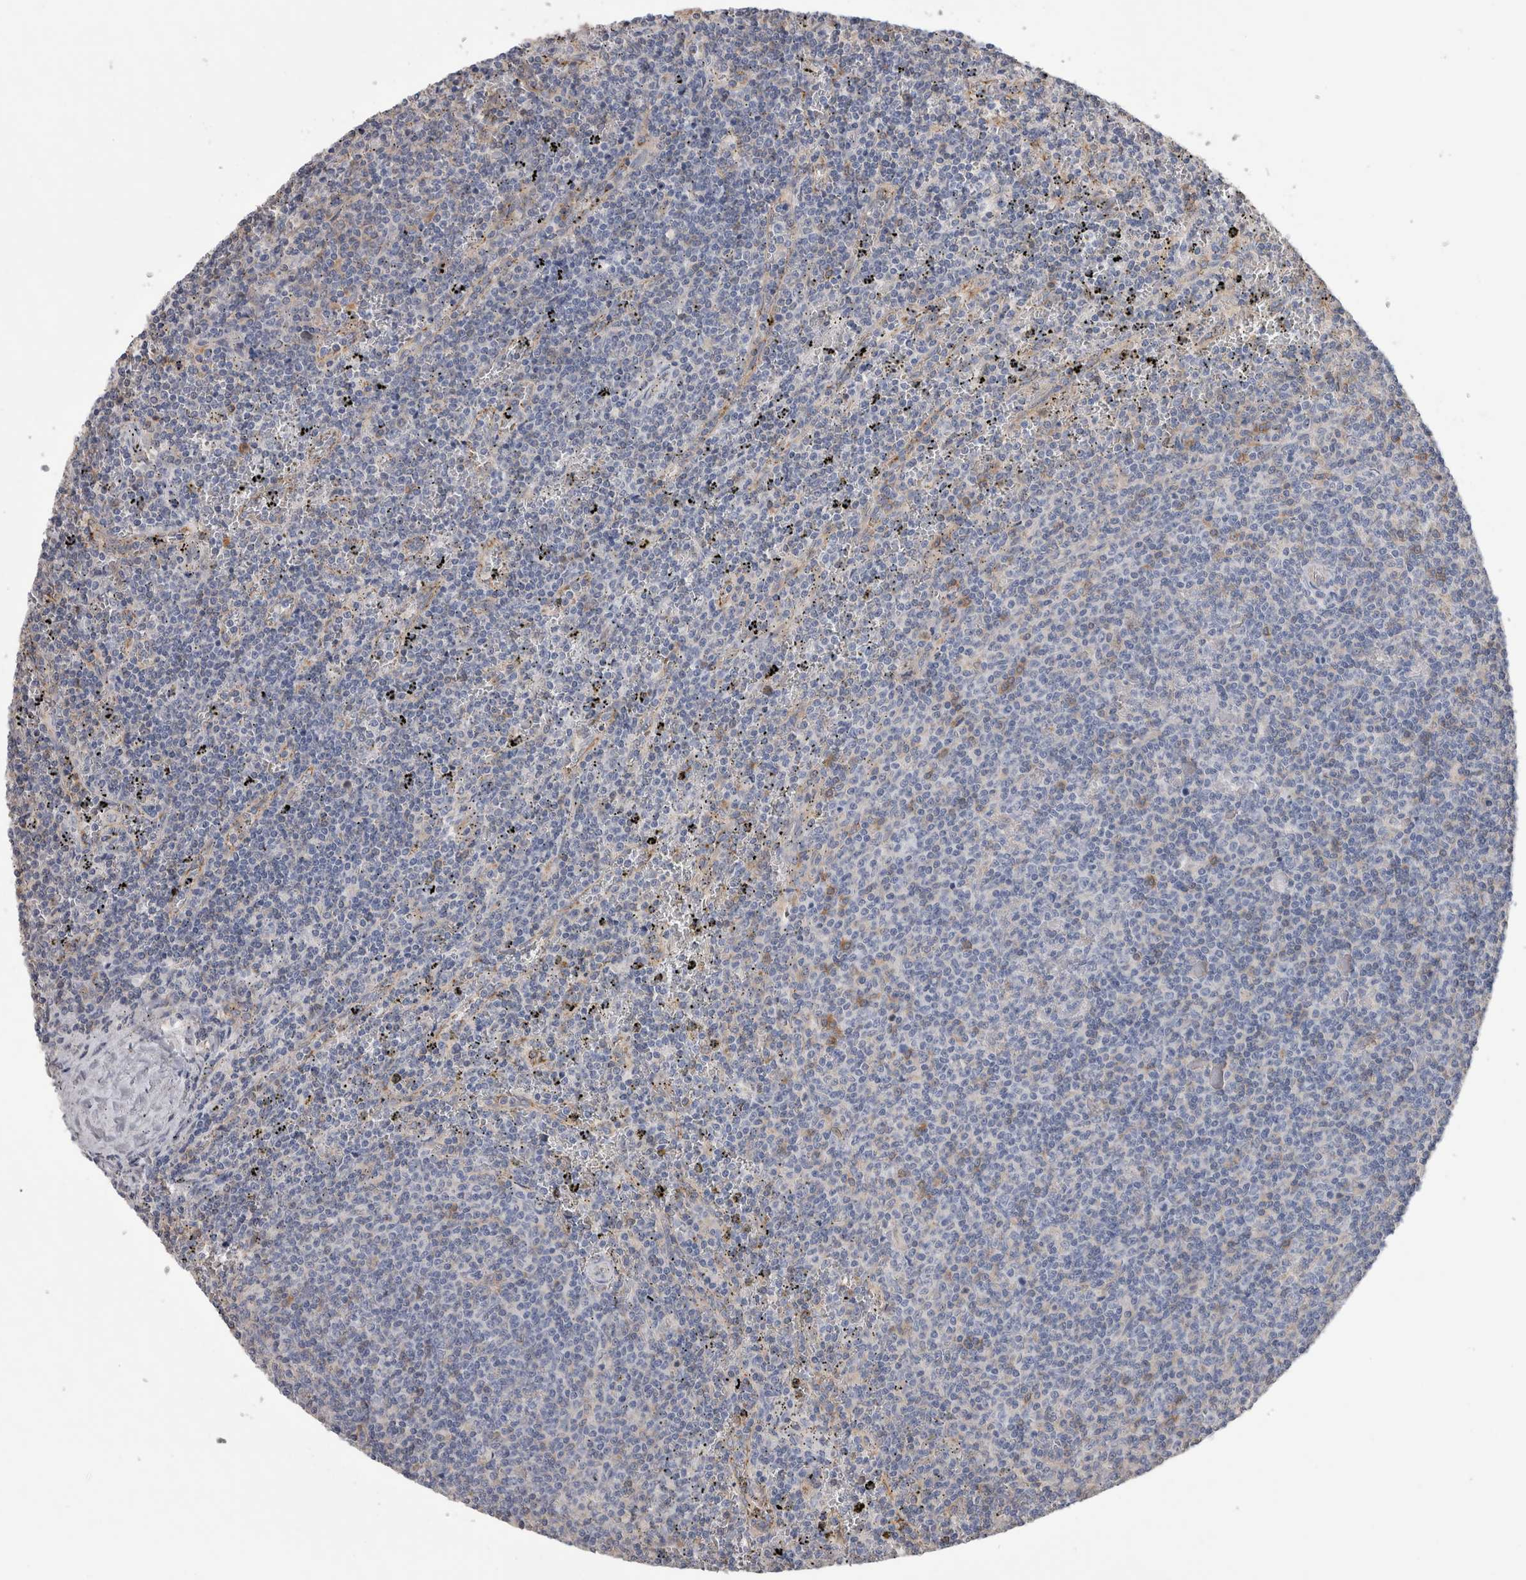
{"staining": {"intensity": "negative", "quantity": "none", "location": "none"}, "tissue": "lymphoma", "cell_type": "Tumor cells", "image_type": "cancer", "snomed": [{"axis": "morphology", "description": "Malignant lymphoma, non-Hodgkin's type, Low grade"}, {"axis": "topography", "description": "Spleen"}], "caption": "A photomicrograph of malignant lymphoma, non-Hodgkin's type (low-grade) stained for a protein exhibits no brown staining in tumor cells.", "gene": "SCRN1", "patient": {"sex": "female", "age": 50}}